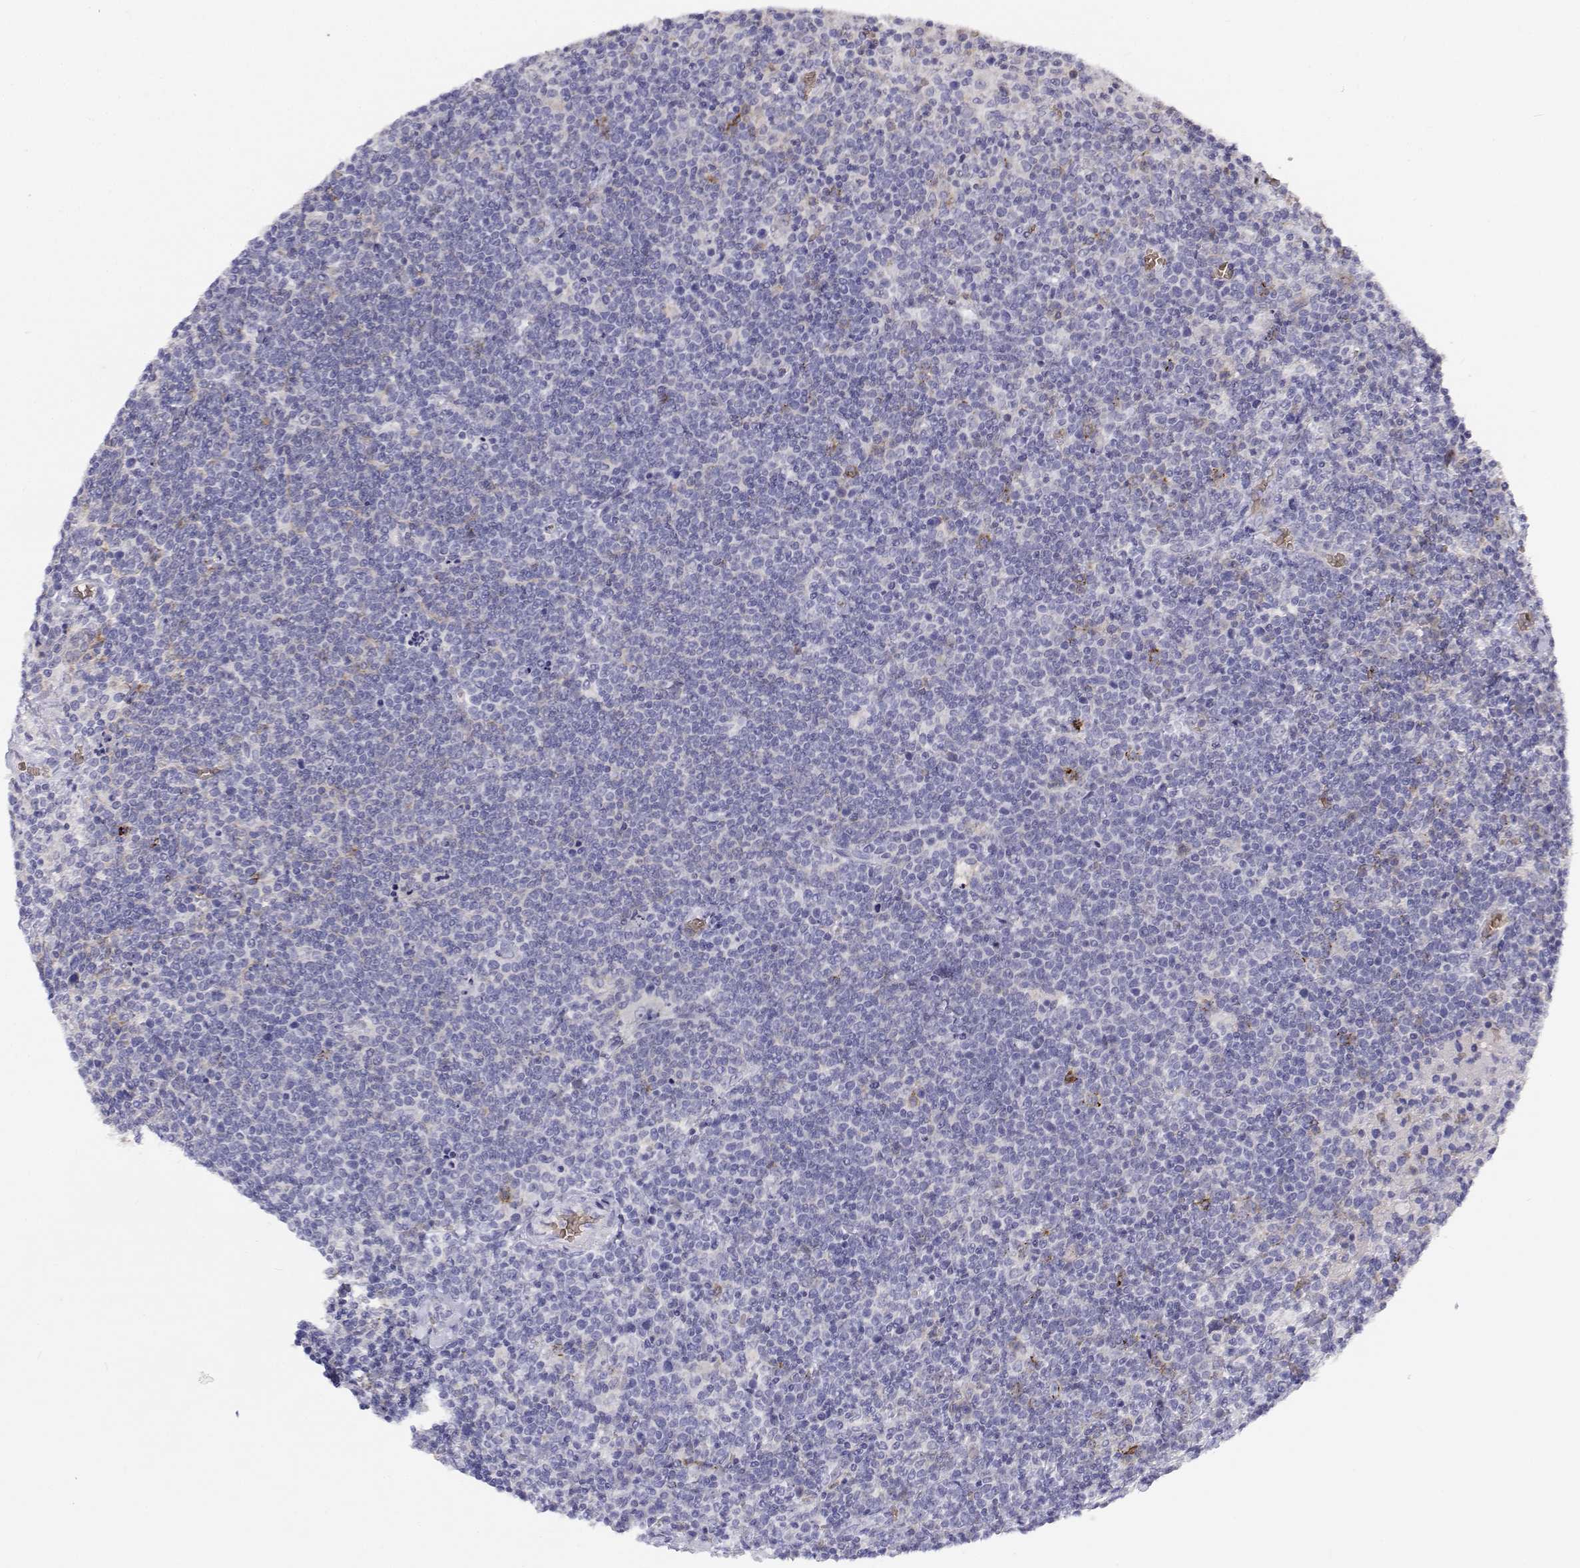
{"staining": {"intensity": "negative", "quantity": "none", "location": "none"}, "tissue": "lymphoma", "cell_type": "Tumor cells", "image_type": "cancer", "snomed": [{"axis": "morphology", "description": "Malignant lymphoma, non-Hodgkin's type, High grade"}, {"axis": "topography", "description": "Lymph node"}], "caption": "Immunohistochemistry image of human malignant lymphoma, non-Hodgkin's type (high-grade) stained for a protein (brown), which exhibits no expression in tumor cells.", "gene": "CADM1", "patient": {"sex": "male", "age": 61}}